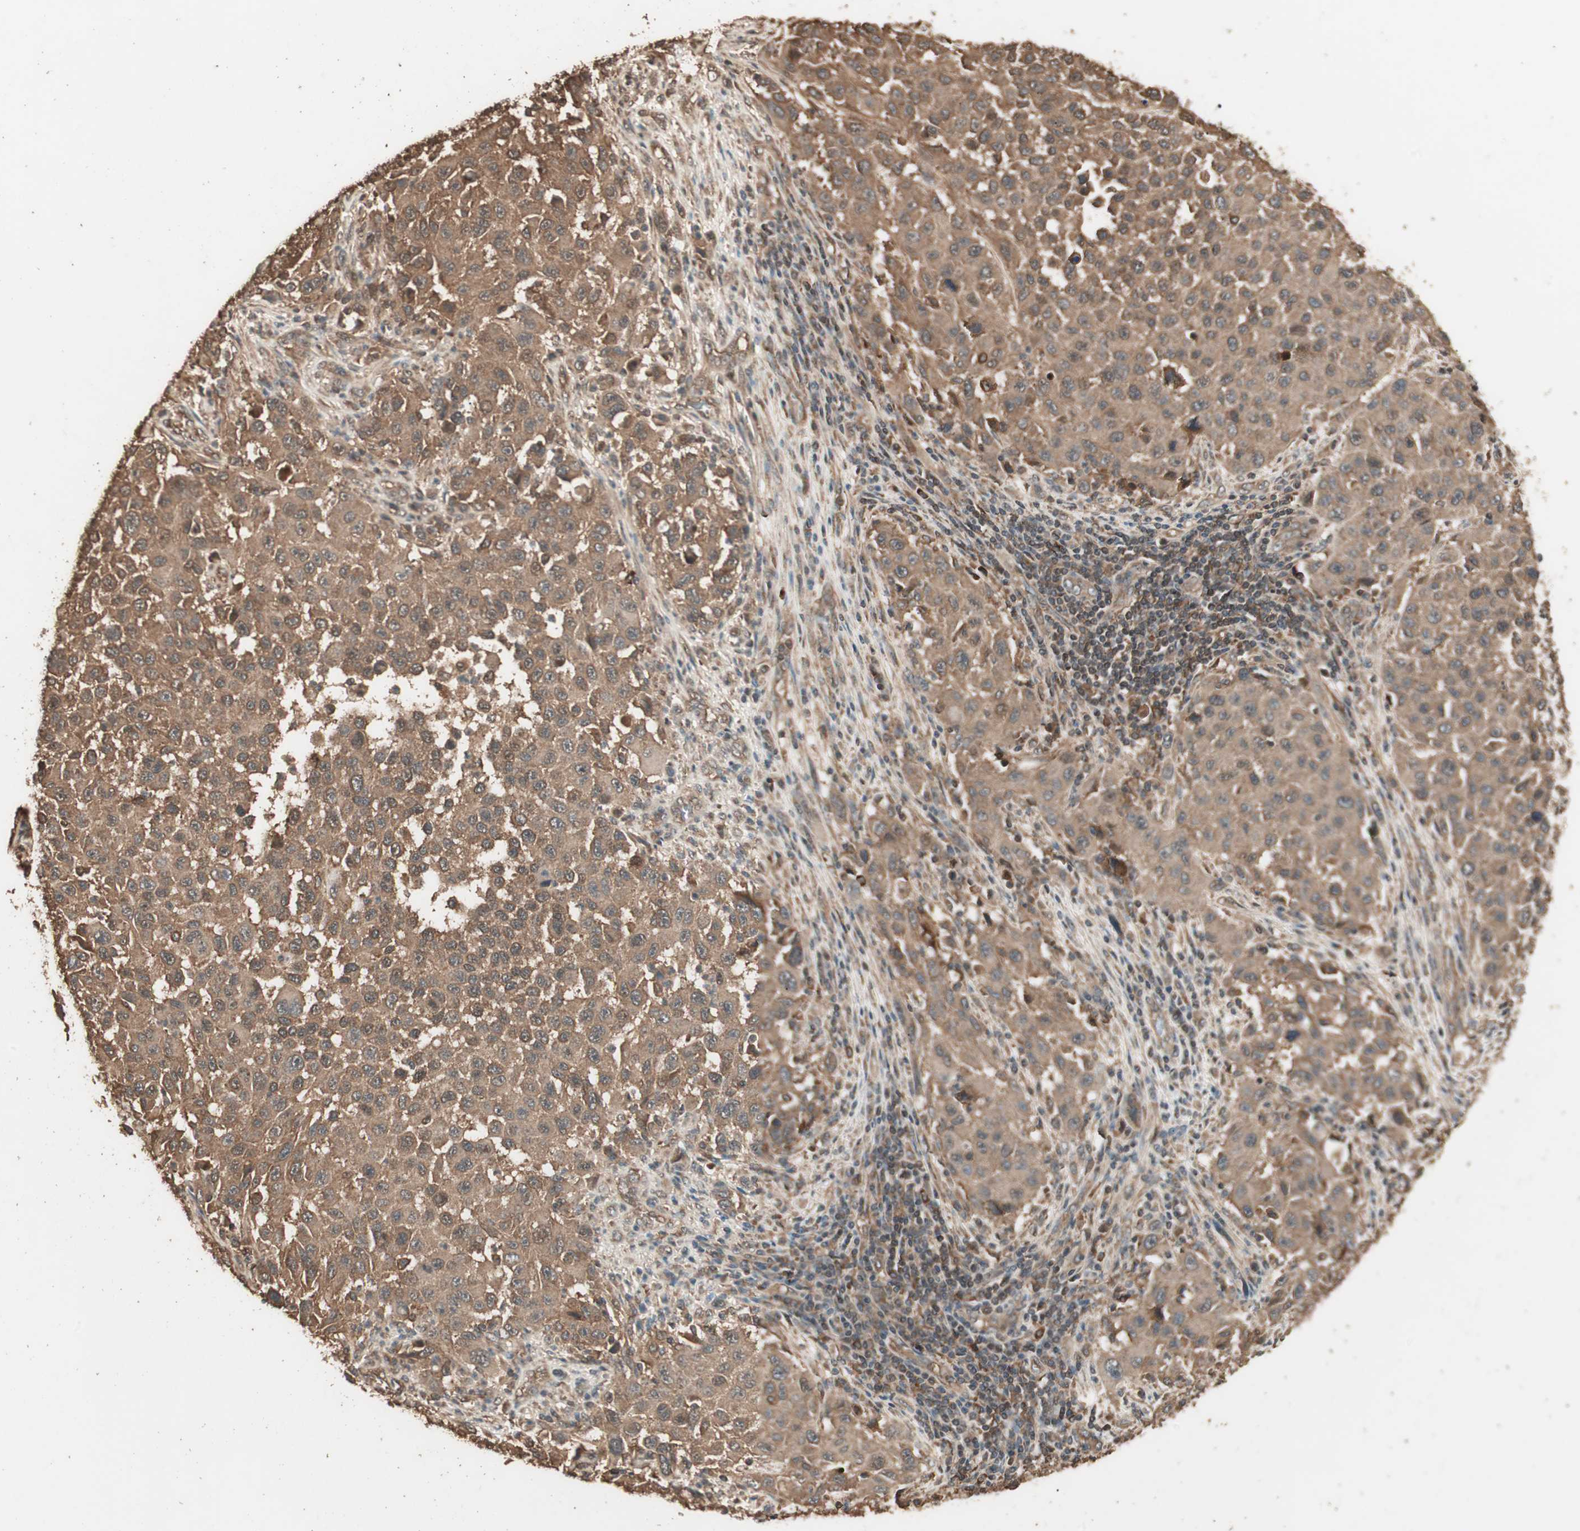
{"staining": {"intensity": "moderate", "quantity": ">75%", "location": "cytoplasmic/membranous"}, "tissue": "melanoma", "cell_type": "Tumor cells", "image_type": "cancer", "snomed": [{"axis": "morphology", "description": "Malignant melanoma, Metastatic site"}, {"axis": "topography", "description": "Lymph node"}], "caption": "IHC photomicrograph of neoplastic tissue: human malignant melanoma (metastatic site) stained using IHC exhibits medium levels of moderate protein expression localized specifically in the cytoplasmic/membranous of tumor cells, appearing as a cytoplasmic/membranous brown color.", "gene": "CCN4", "patient": {"sex": "male", "age": 61}}